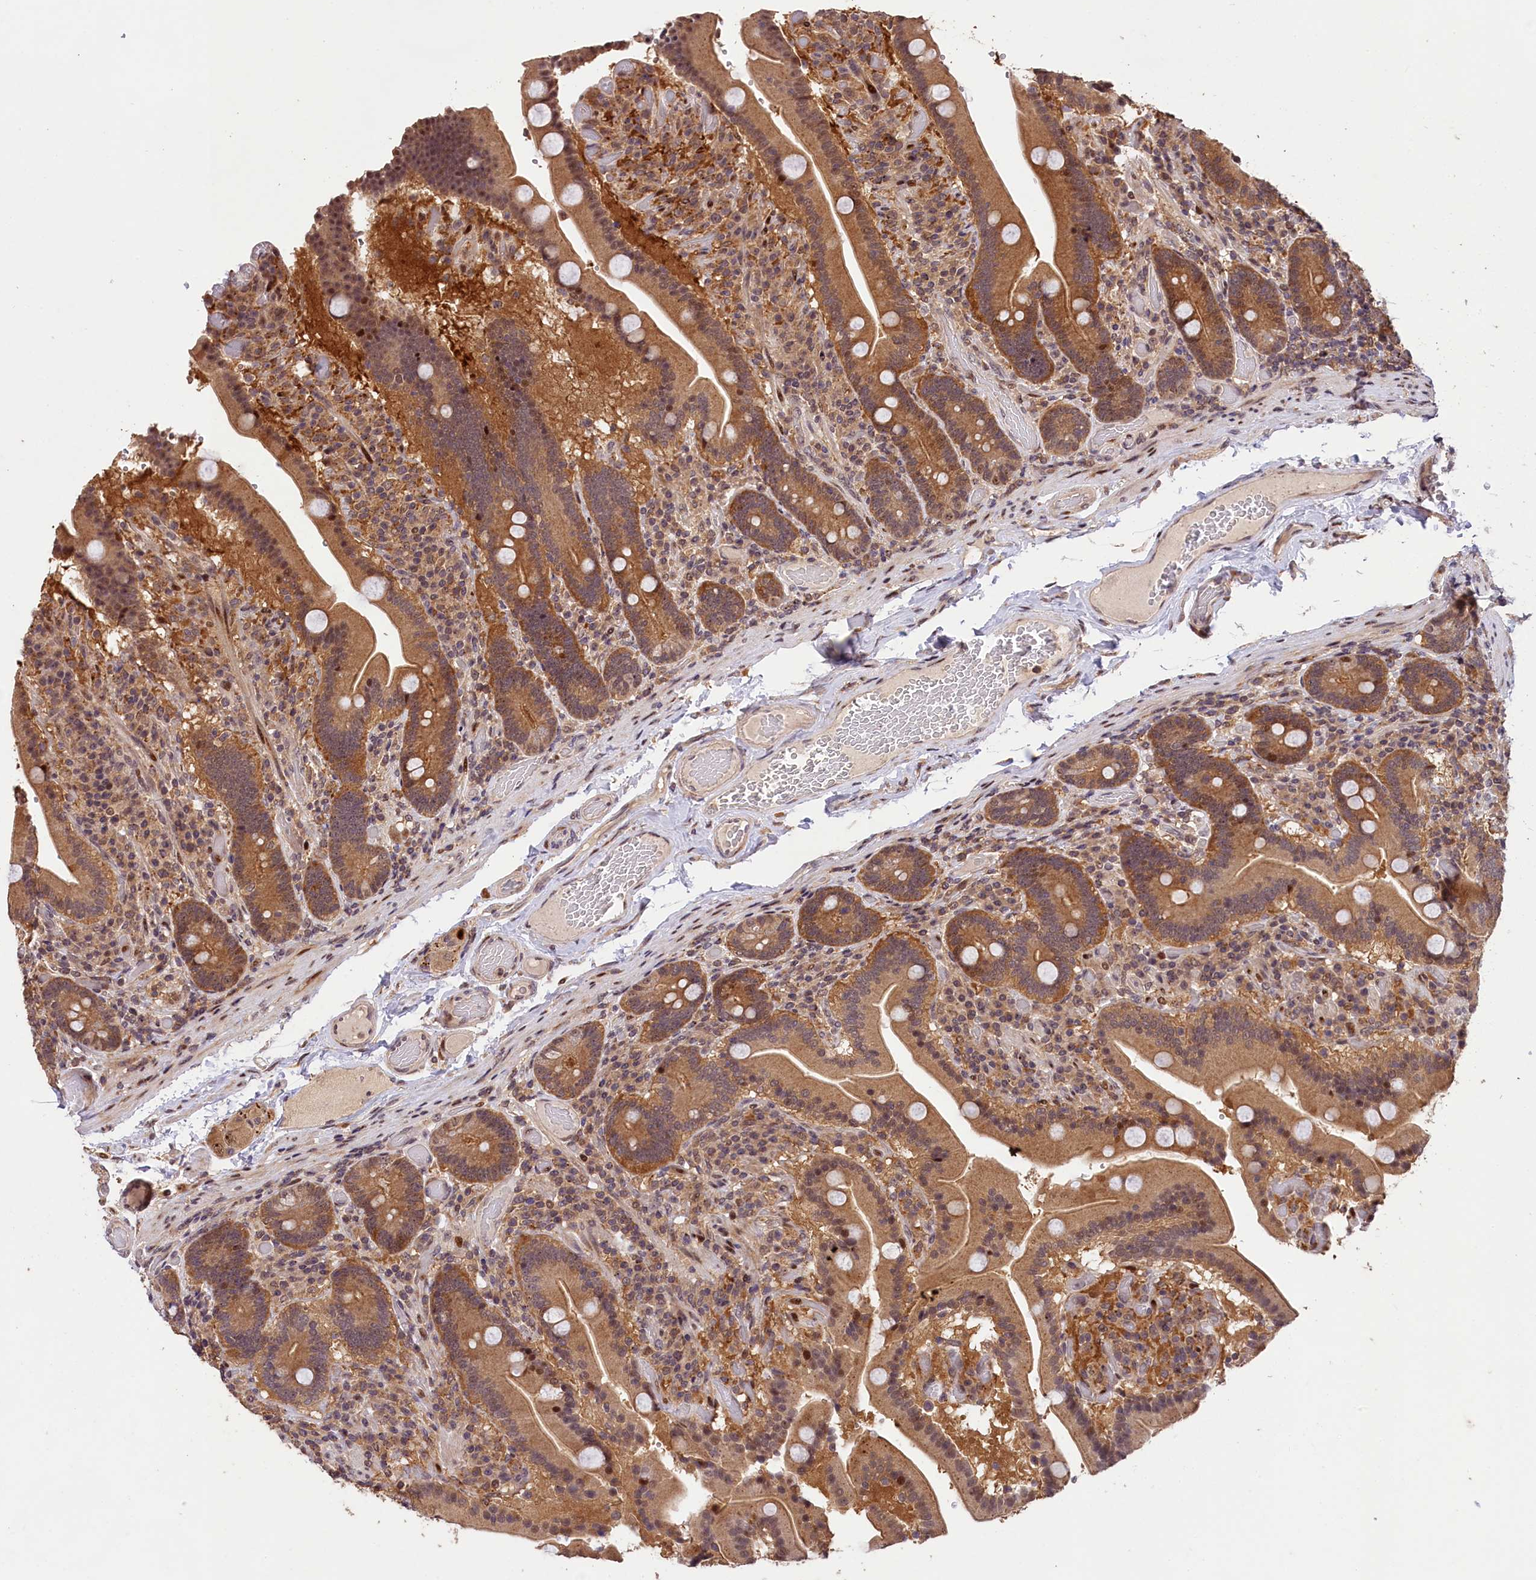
{"staining": {"intensity": "moderate", "quantity": ">75%", "location": "cytoplasmic/membranous,nuclear"}, "tissue": "duodenum", "cell_type": "Glandular cells", "image_type": "normal", "snomed": [{"axis": "morphology", "description": "Normal tissue, NOS"}, {"axis": "topography", "description": "Duodenum"}], "caption": "High-magnification brightfield microscopy of normal duodenum stained with DAB (3,3'-diaminobenzidine) (brown) and counterstained with hematoxylin (blue). glandular cells exhibit moderate cytoplasmic/membranous,nuclear expression is identified in about>75% of cells. (Brightfield microscopy of DAB IHC at high magnification).", "gene": "PHAF1", "patient": {"sex": "female", "age": 62}}